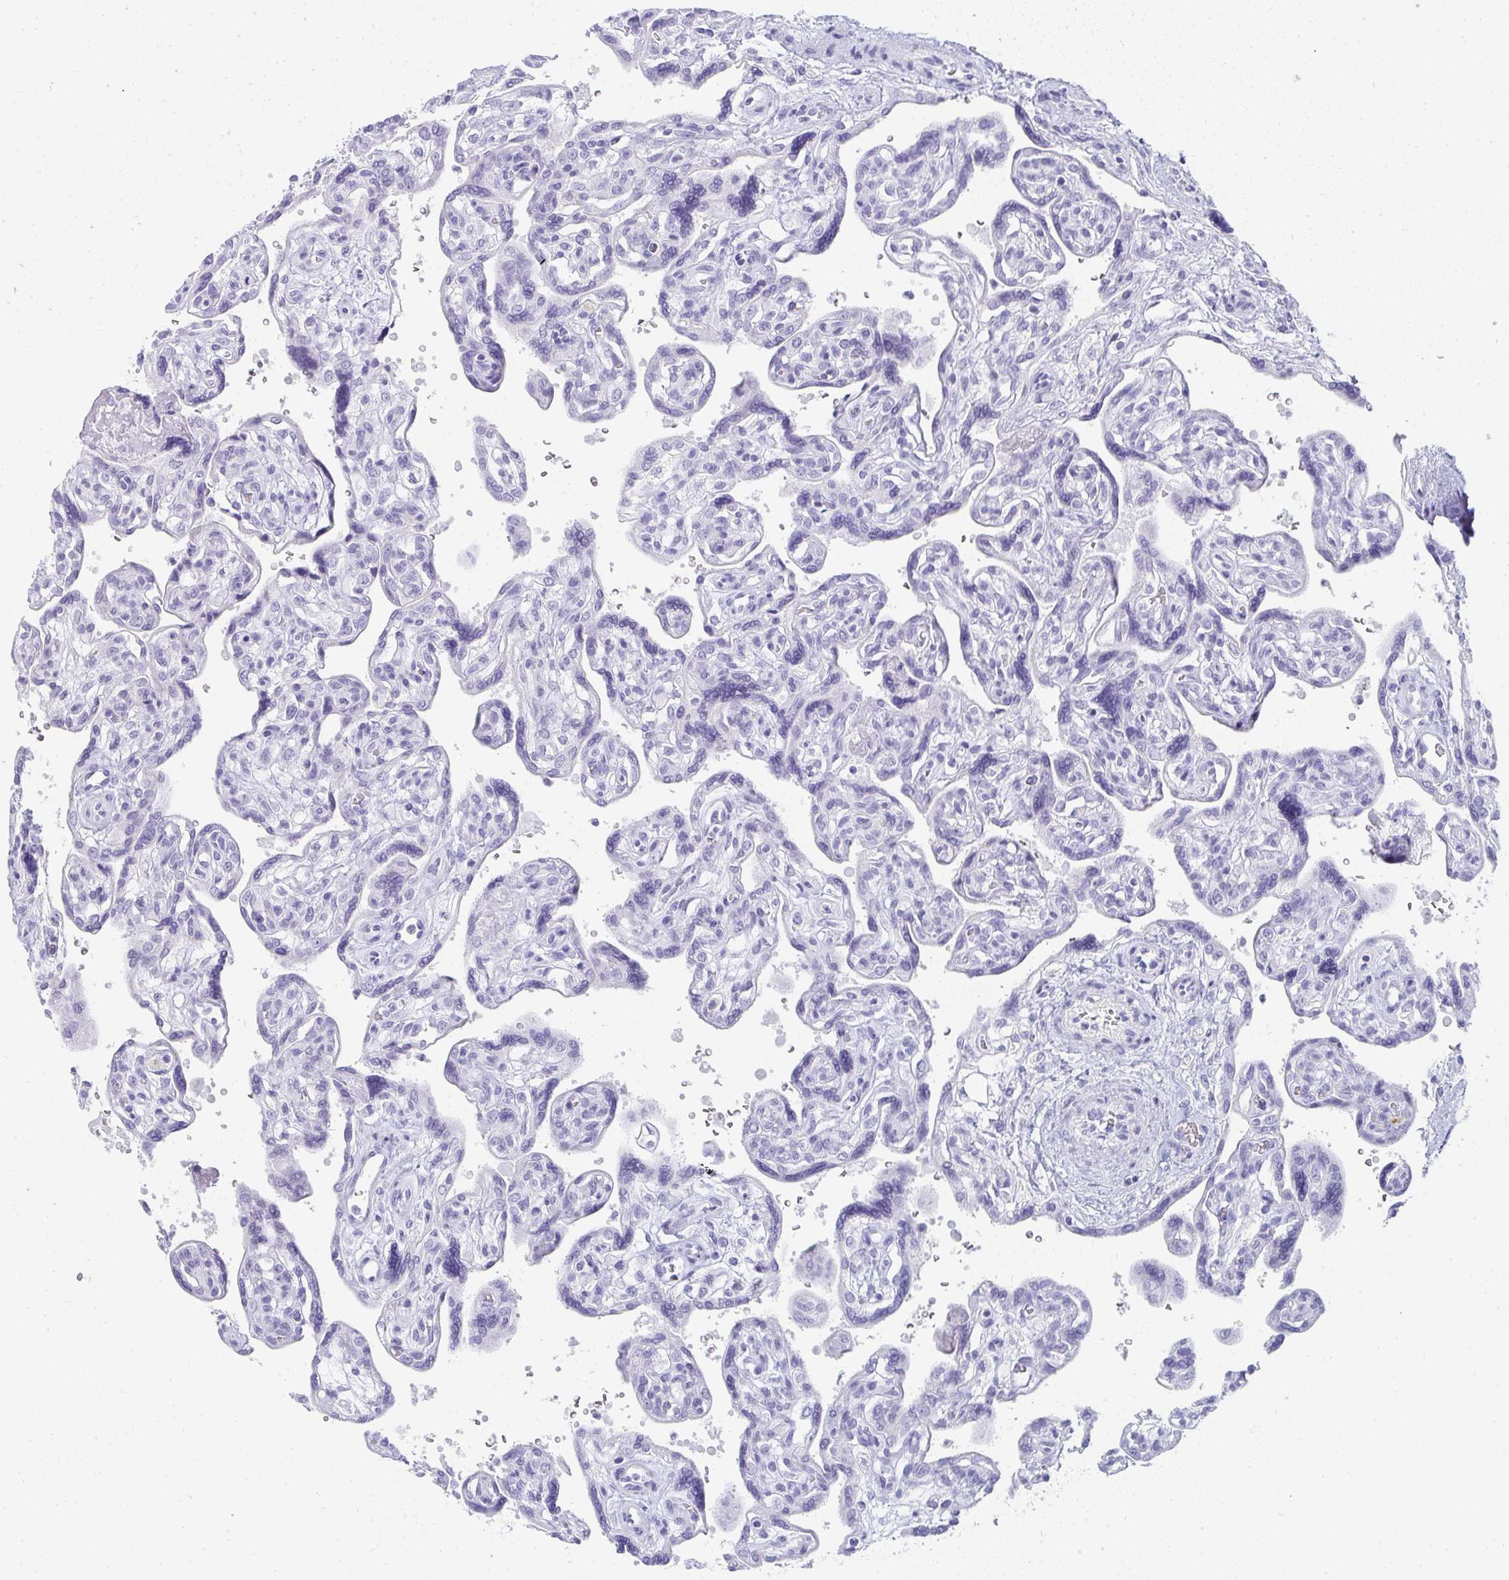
{"staining": {"intensity": "negative", "quantity": "none", "location": "none"}, "tissue": "placenta", "cell_type": "Decidual cells", "image_type": "normal", "snomed": [{"axis": "morphology", "description": "Normal tissue, NOS"}, {"axis": "topography", "description": "Placenta"}], "caption": "IHC micrograph of normal placenta: human placenta stained with DAB (3,3'-diaminobenzidine) reveals no significant protein positivity in decidual cells. (Brightfield microscopy of DAB immunohistochemistry (IHC) at high magnification).", "gene": "PRND", "patient": {"sex": "female", "age": 39}}